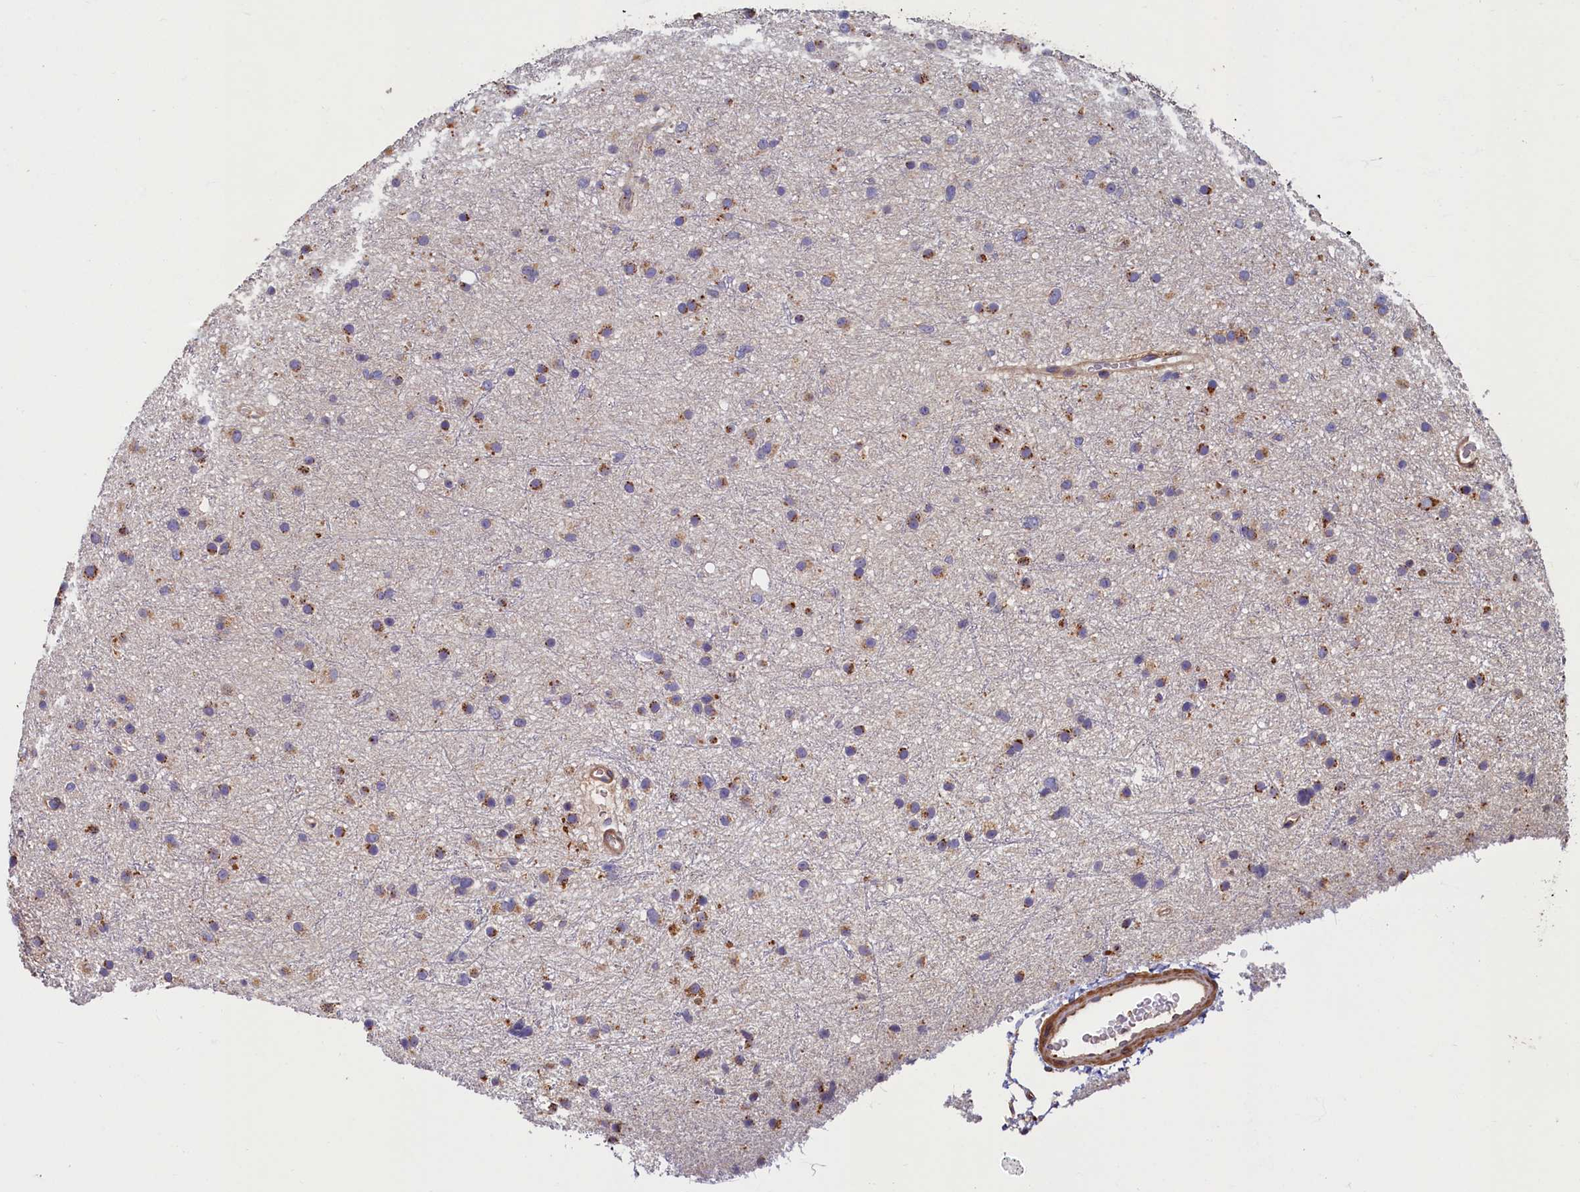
{"staining": {"intensity": "moderate", "quantity": "<25%", "location": "cytoplasmic/membranous"}, "tissue": "glioma", "cell_type": "Tumor cells", "image_type": "cancer", "snomed": [{"axis": "morphology", "description": "Glioma, malignant, Low grade"}, {"axis": "topography", "description": "Cerebral cortex"}], "caption": "Tumor cells demonstrate moderate cytoplasmic/membranous staining in about <25% of cells in malignant glioma (low-grade).", "gene": "TMEM181", "patient": {"sex": "female", "age": 39}}